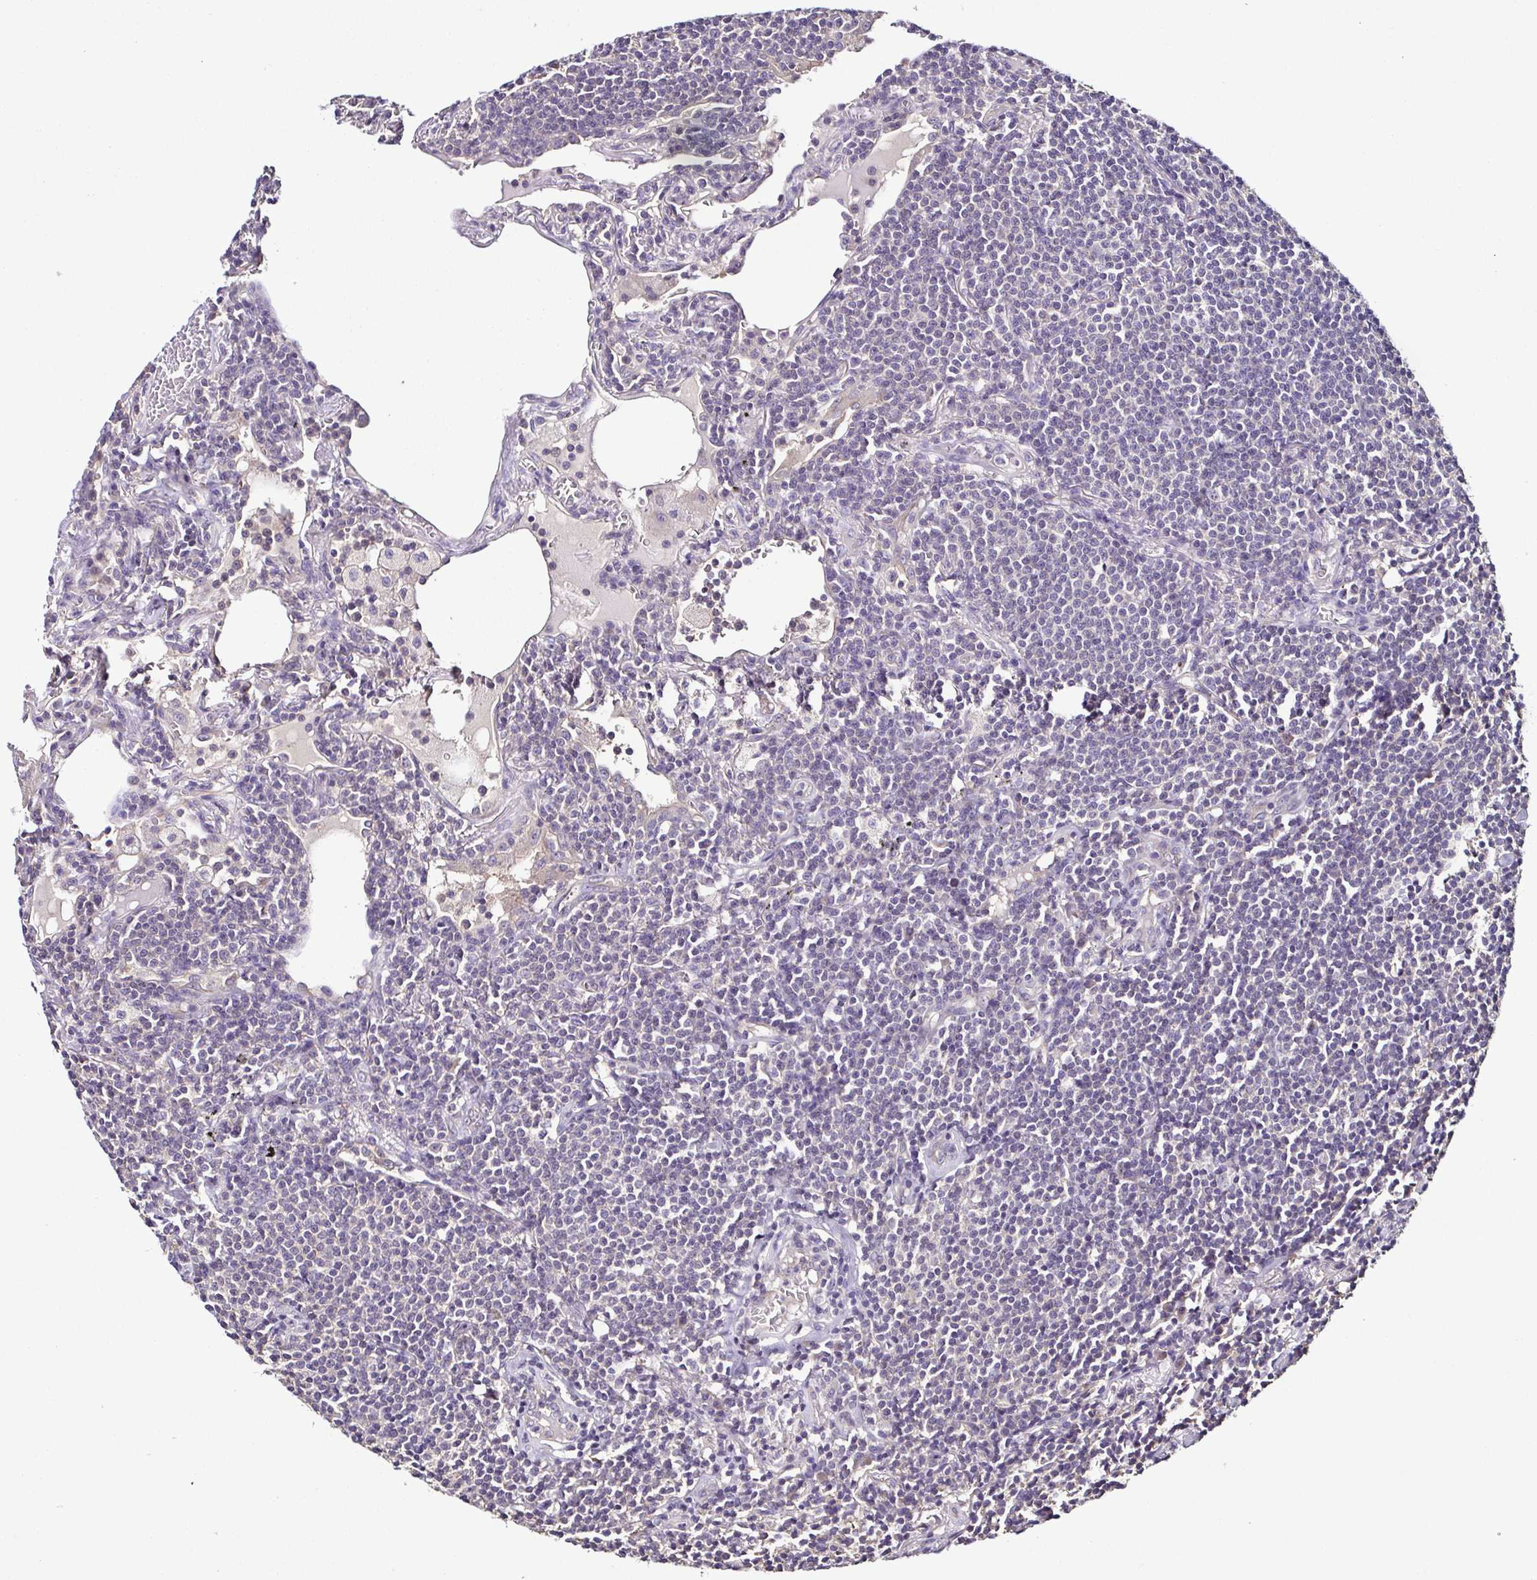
{"staining": {"intensity": "negative", "quantity": "none", "location": "none"}, "tissue": "lymphoma", "cell_type": "Tumor cells", "image_type": "cancer", "snomed": [{"axis": "morphology", "description": "Malignant lymphoma, non-Hodgkin's type, Low grade"}, {"axis": "topography", "description": "Lung"}], "caption": "Malignant lymphoma, non-Hodgkin's type (low-grade) was stained to show a protein in brown. There is no significant positivity in tumor cells. Brightfield microscopy of immunohistochemistry stained with DAB (brown) and hematoxylin (blue), captured at high magnification.", "gene": "LMOD2", "patient": {"sex": "female", "age": 71}}